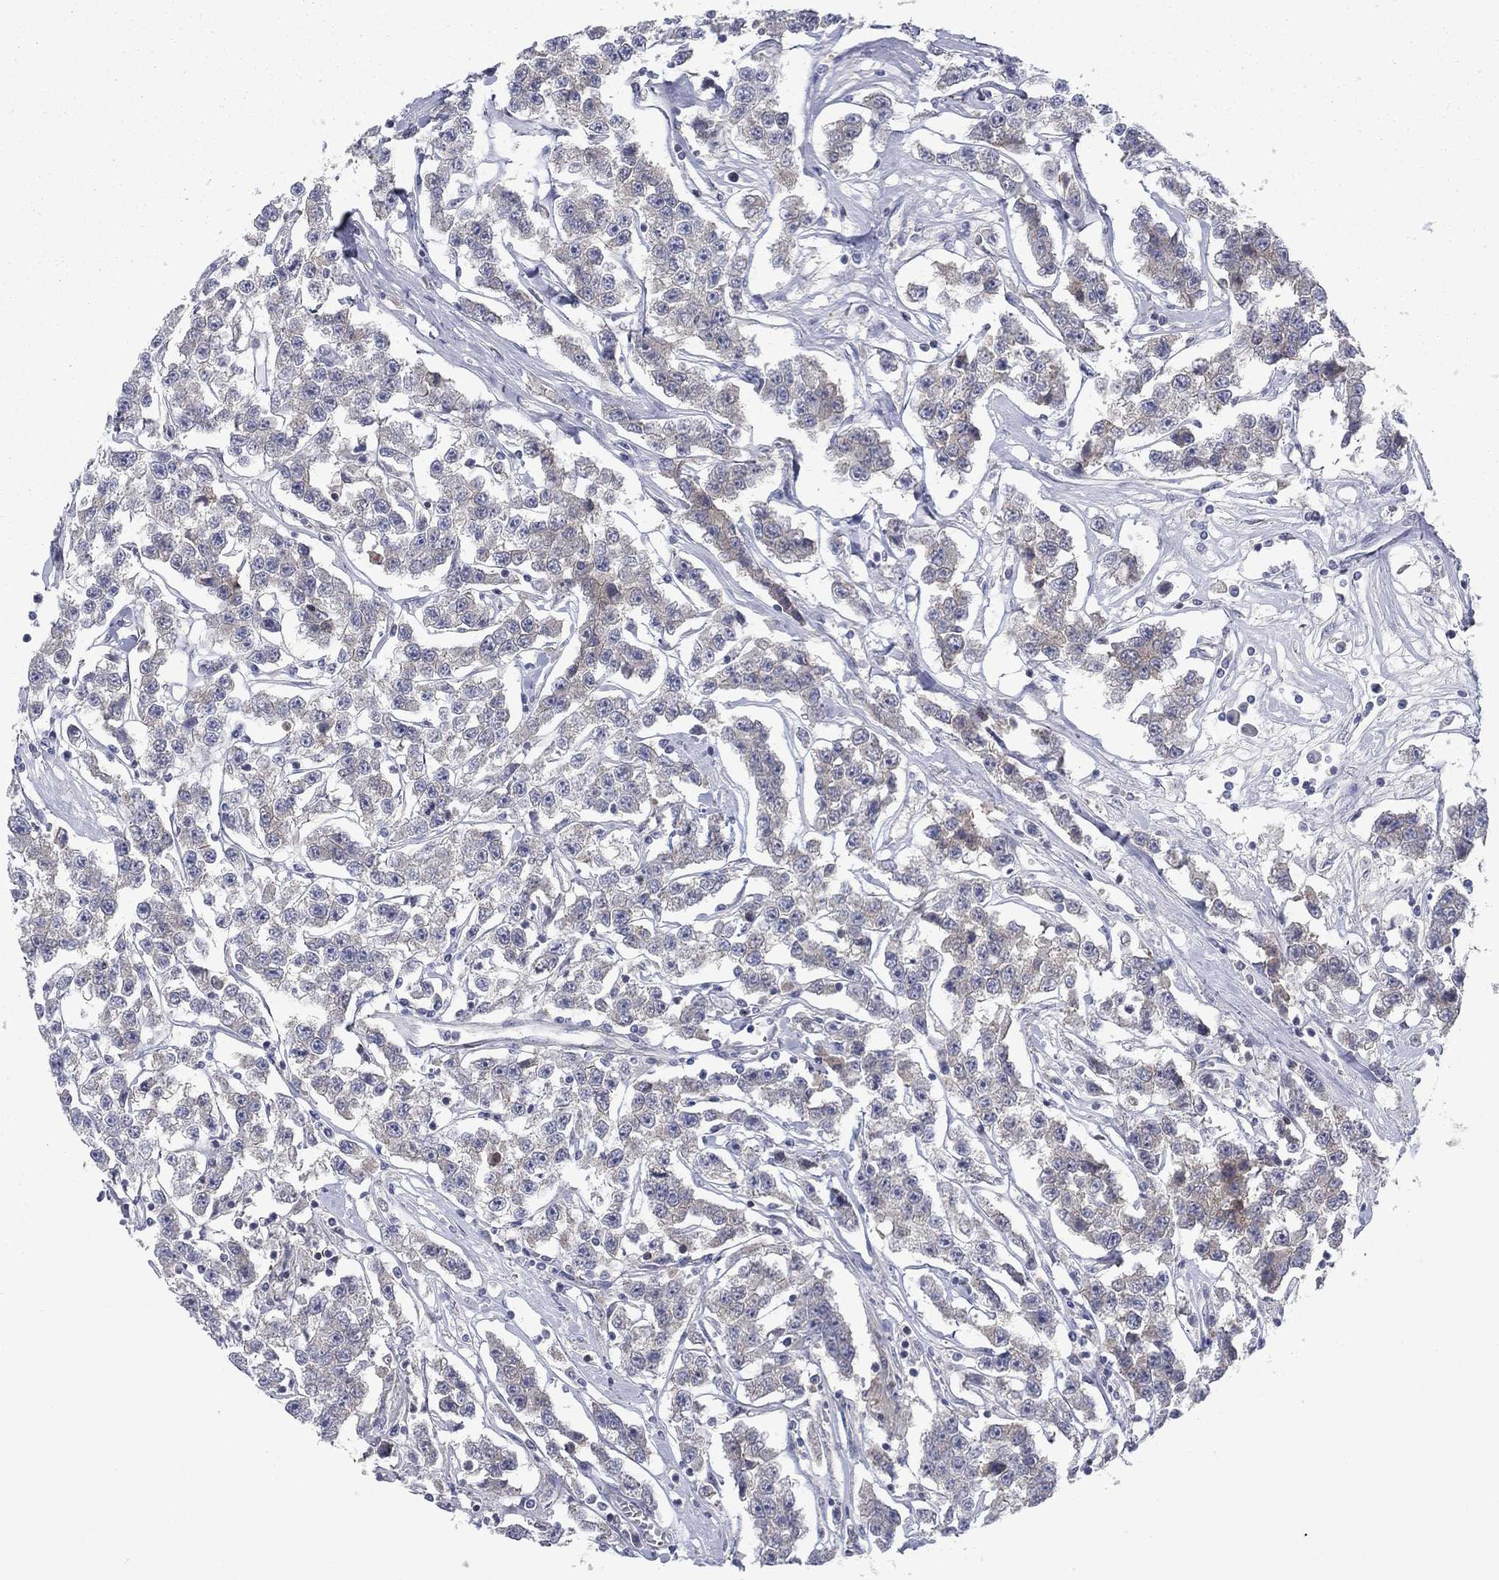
{"staining": {"intensity": "negative", "quantity": "none", "location": "none"}, "tissue": "testis cancer", "cell_type": "Tumor cells", "image_type": "cancer", "snomed": [{"axis": "morphology", "description": "Seminoma, NOS"}, {"axis": "topography", "description": "Testis"}], "caption": "The IHC image has no significant positivity in tumor cells of seminoma (testis) tissue.", "gene": "KIF15", "patient": {"sex": "male", "age": 59}}